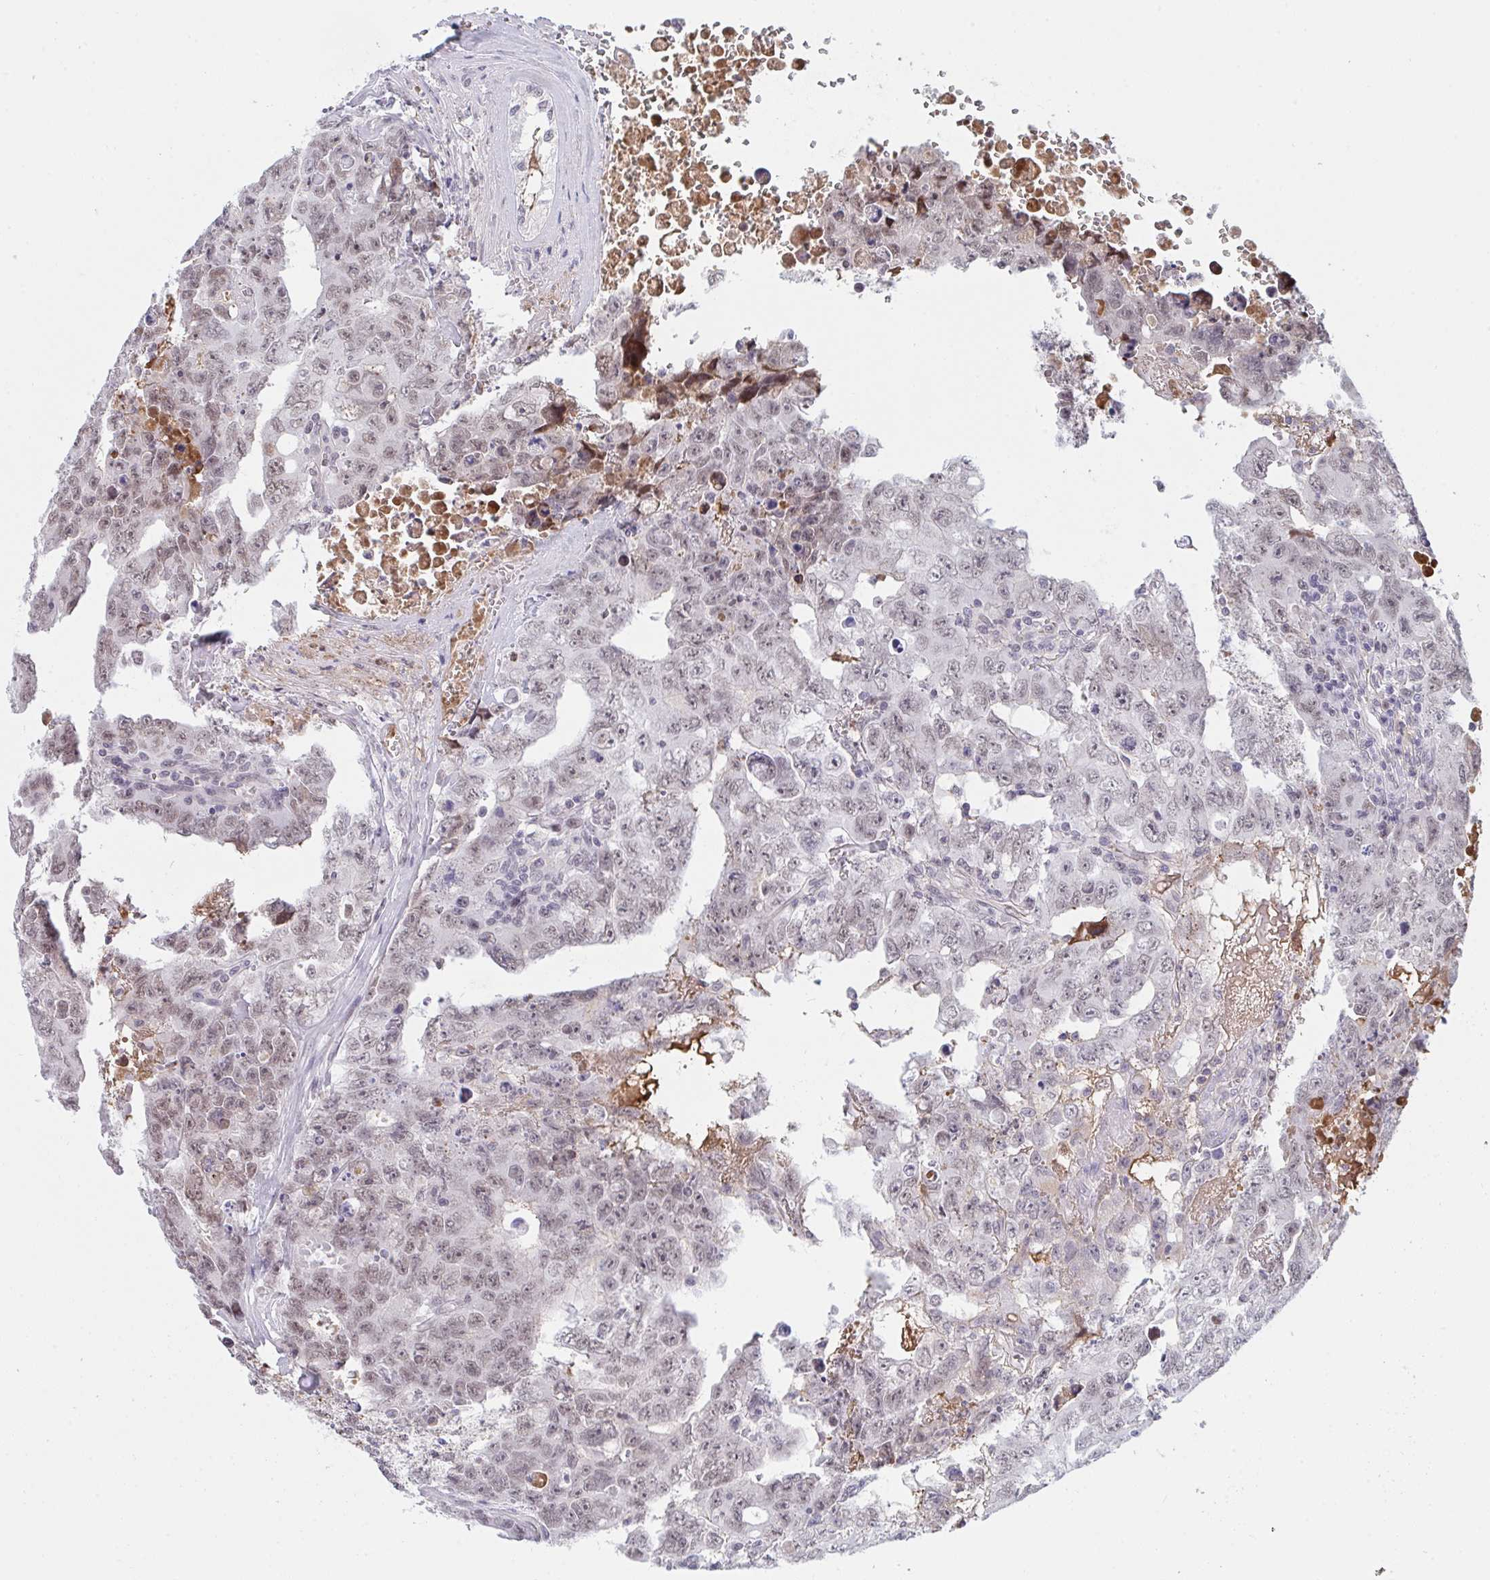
{"staining": {"intensity": "weak", "quantity": "25%-75%", "location": "nuclear"}, "tissue": "testis cancer", "cell_type": "Tumor cells", "image_type": "cancer", "snomed": [{"axis": "morphology", "description": "Carcinoma, Embryonal, NOS"}, {"axis": "topography", "description": "Testis"}], "caption": "Brown immunohistochemical staining in human testis embryonal carcinoma demonstrates weak nuclear staining in about 25%-75% of tumor cells.", "gene": "DSCAML1", "patient": {"sex": "male", "age": 24}}